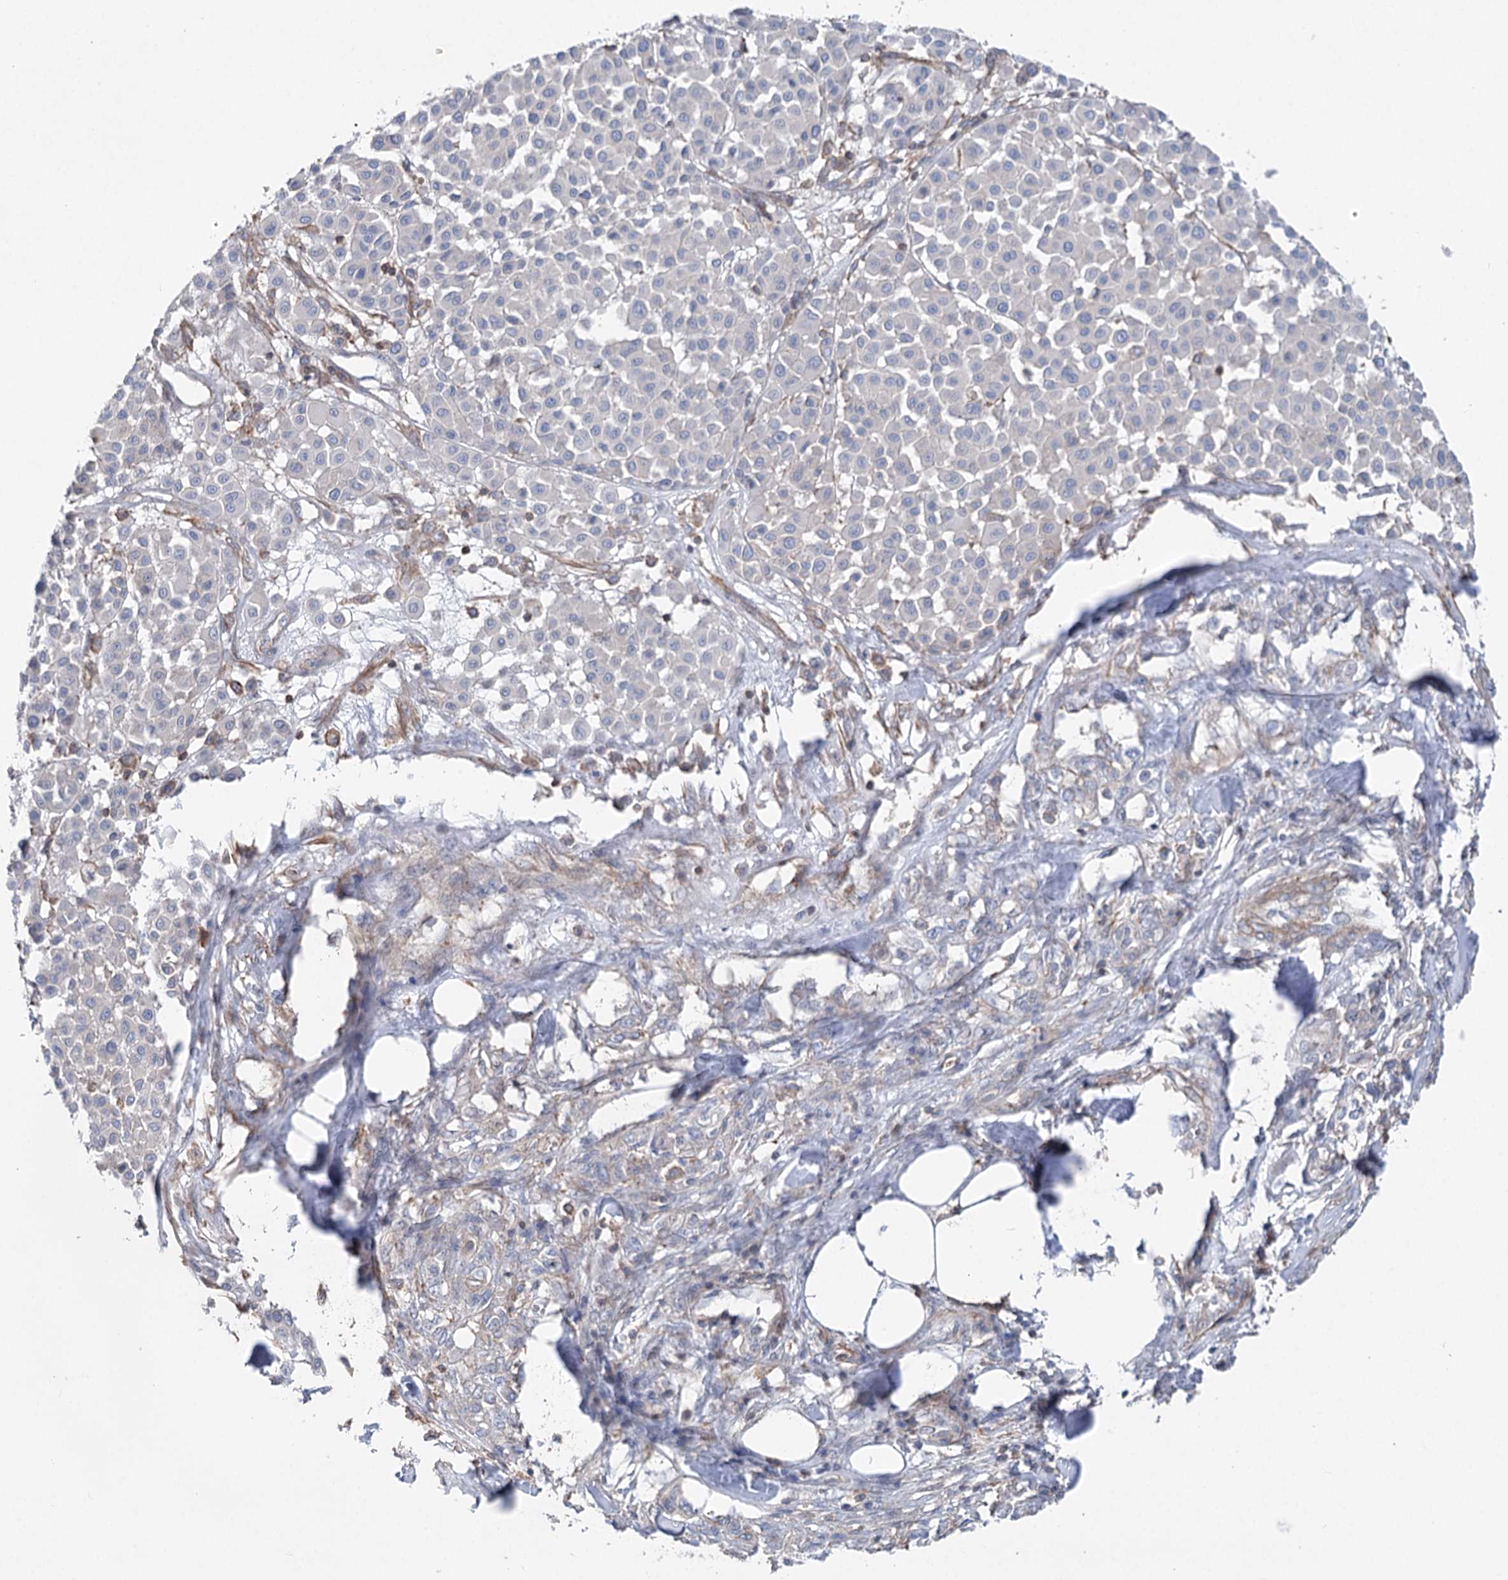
{"staining": {"intensity": "negative", "quantity": "none", "location": "none"}, "tissue": "melanoma", "cell_type": "Tumor cells", "image_type": "cancer", "snomed": [{"axis": "morphology", "description": "Malignant melanoma, Metastatic site"}, {"axis": "topography", "description": "Soft tissue"}], "caption": "DAB immunohistochemical staining of human melanoma reveals no significant staining in tumor cells.", "gene": "LARP1B", "patient": {"sex": "male", "age": 41}}